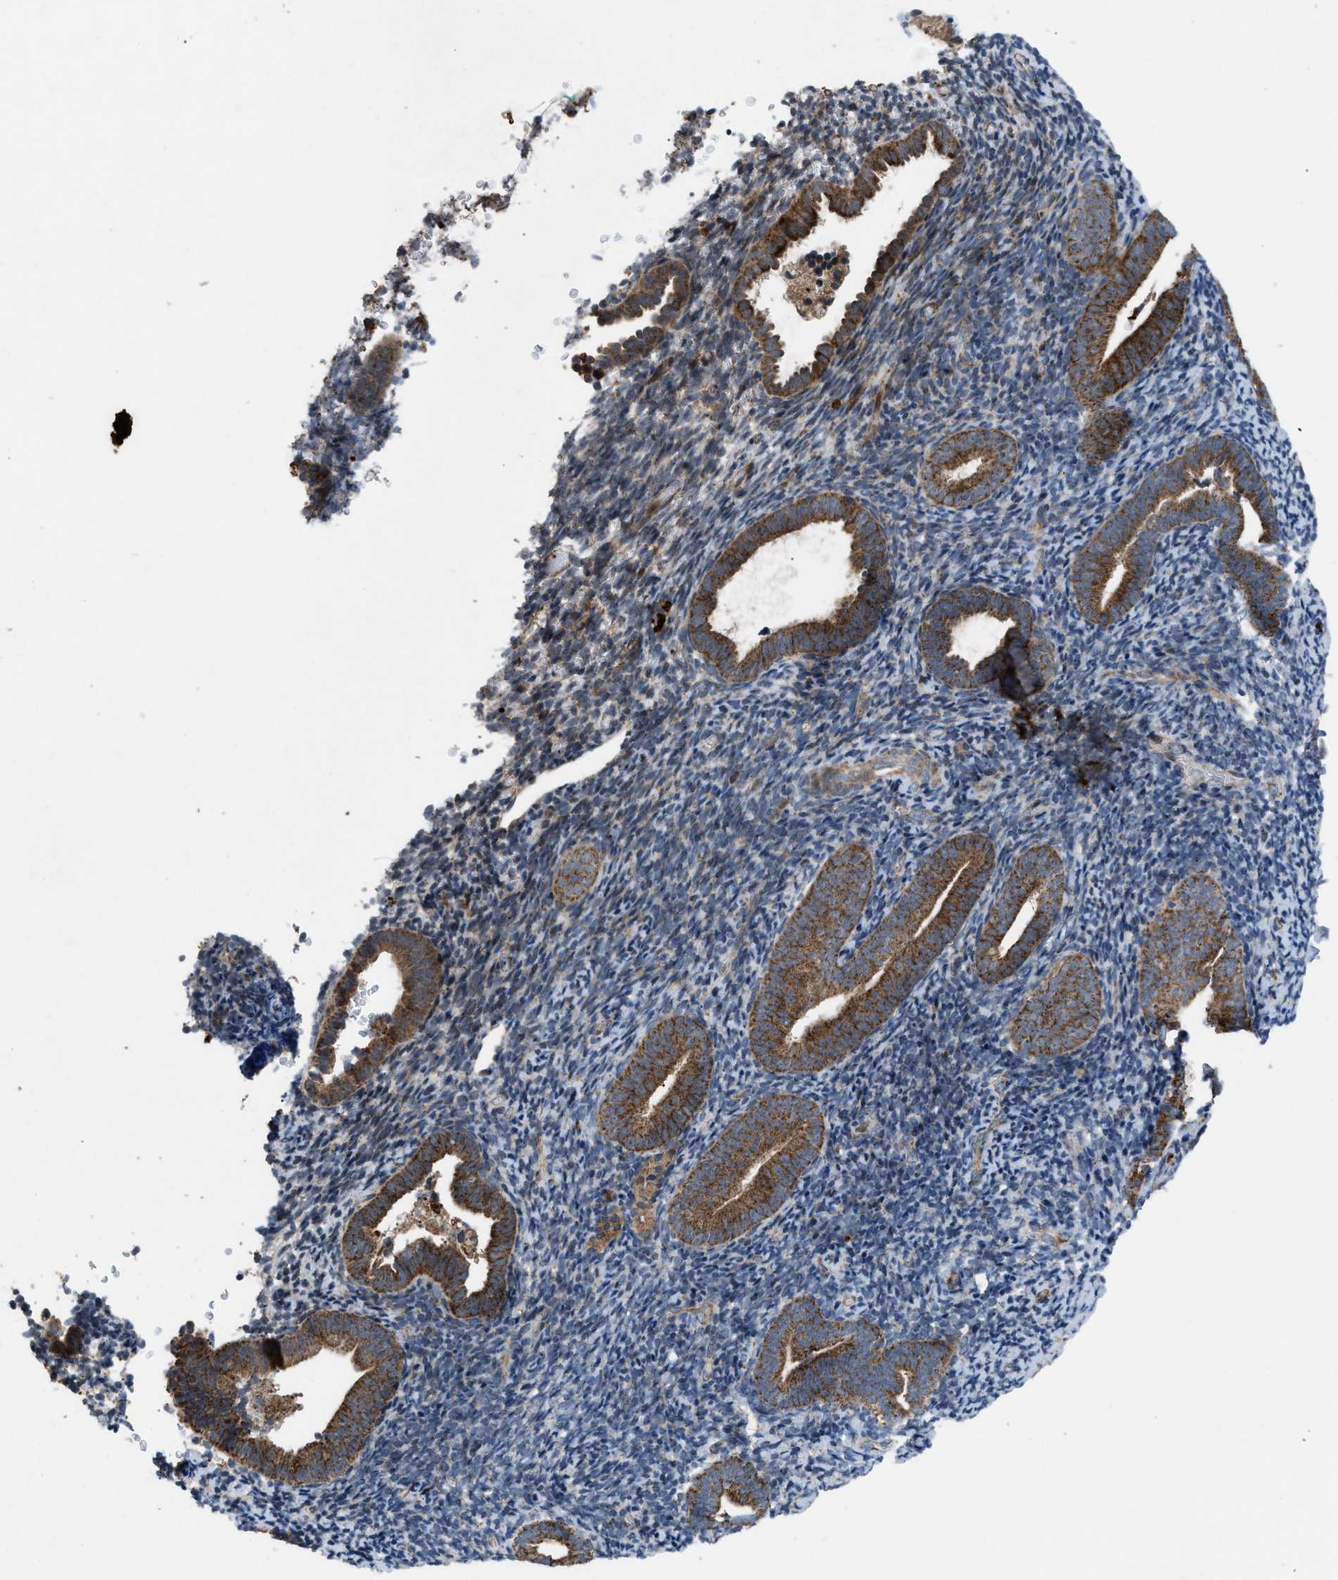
{"staining": {"intensity": "weak", "quantity": "<25%", "location": "cytoplasmic/membranous"}, "tissue": "endometrium", "cell_type": "Cells in endometrial stroma", "image_type": "normal", "snomed": [{"axis": "morphology", "description": "Normal tissue, NOS"}, {"axis": "topography", "description": "Endometrium"}], "caption": "A high-resolution photomicrograph shows immunohistochemistry (IHC) staining of normal endometrium, which reveals no significant expression in cells in endometrial stroma. Nuclei are stained in blue.", "gene": "AP3M2", "patient": {"sex": "female", "age": 51}}